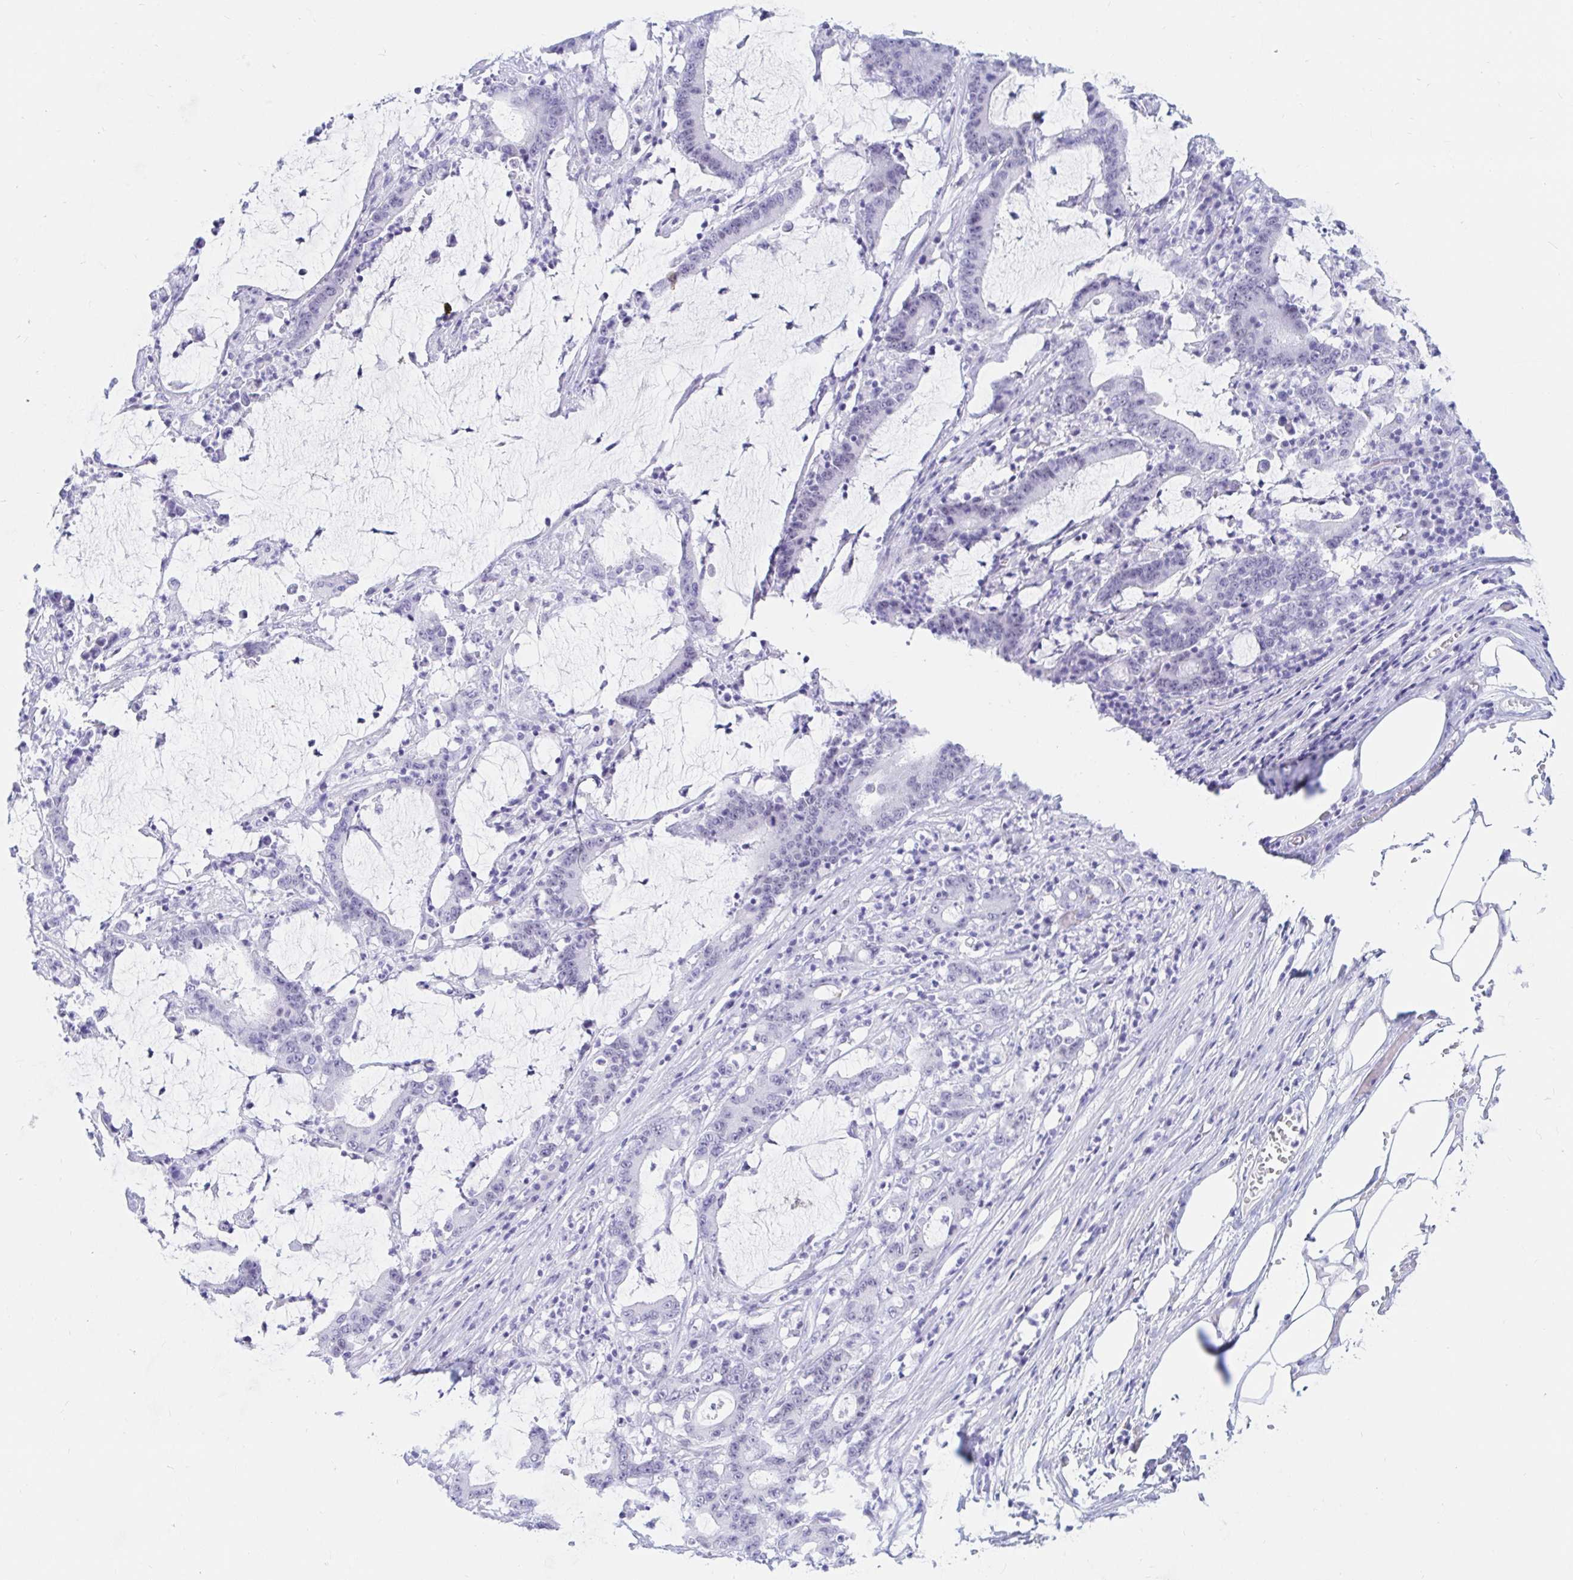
{"staining": {"intensity": "negative", "quantity": "none", "location": "none"}, "tissue": "stomach cancer", "cell_type": "Tumor cells", "image_type": "cancer", "snomed": [{"axis": "morphology", "description": "Adenocarcinoma, NOS"}, {"axis": "topography", "description": "Stomach, upper"}], "caption": "This micrograph is of stomach cancer stained with immunohistochemistry (IHC) to label a protein in brown with the nuclei are counter-stained blue. There is no positivity in tumor cells.", "gene": "OR6T1", "patient": {"sex": "male", "age": 68}}